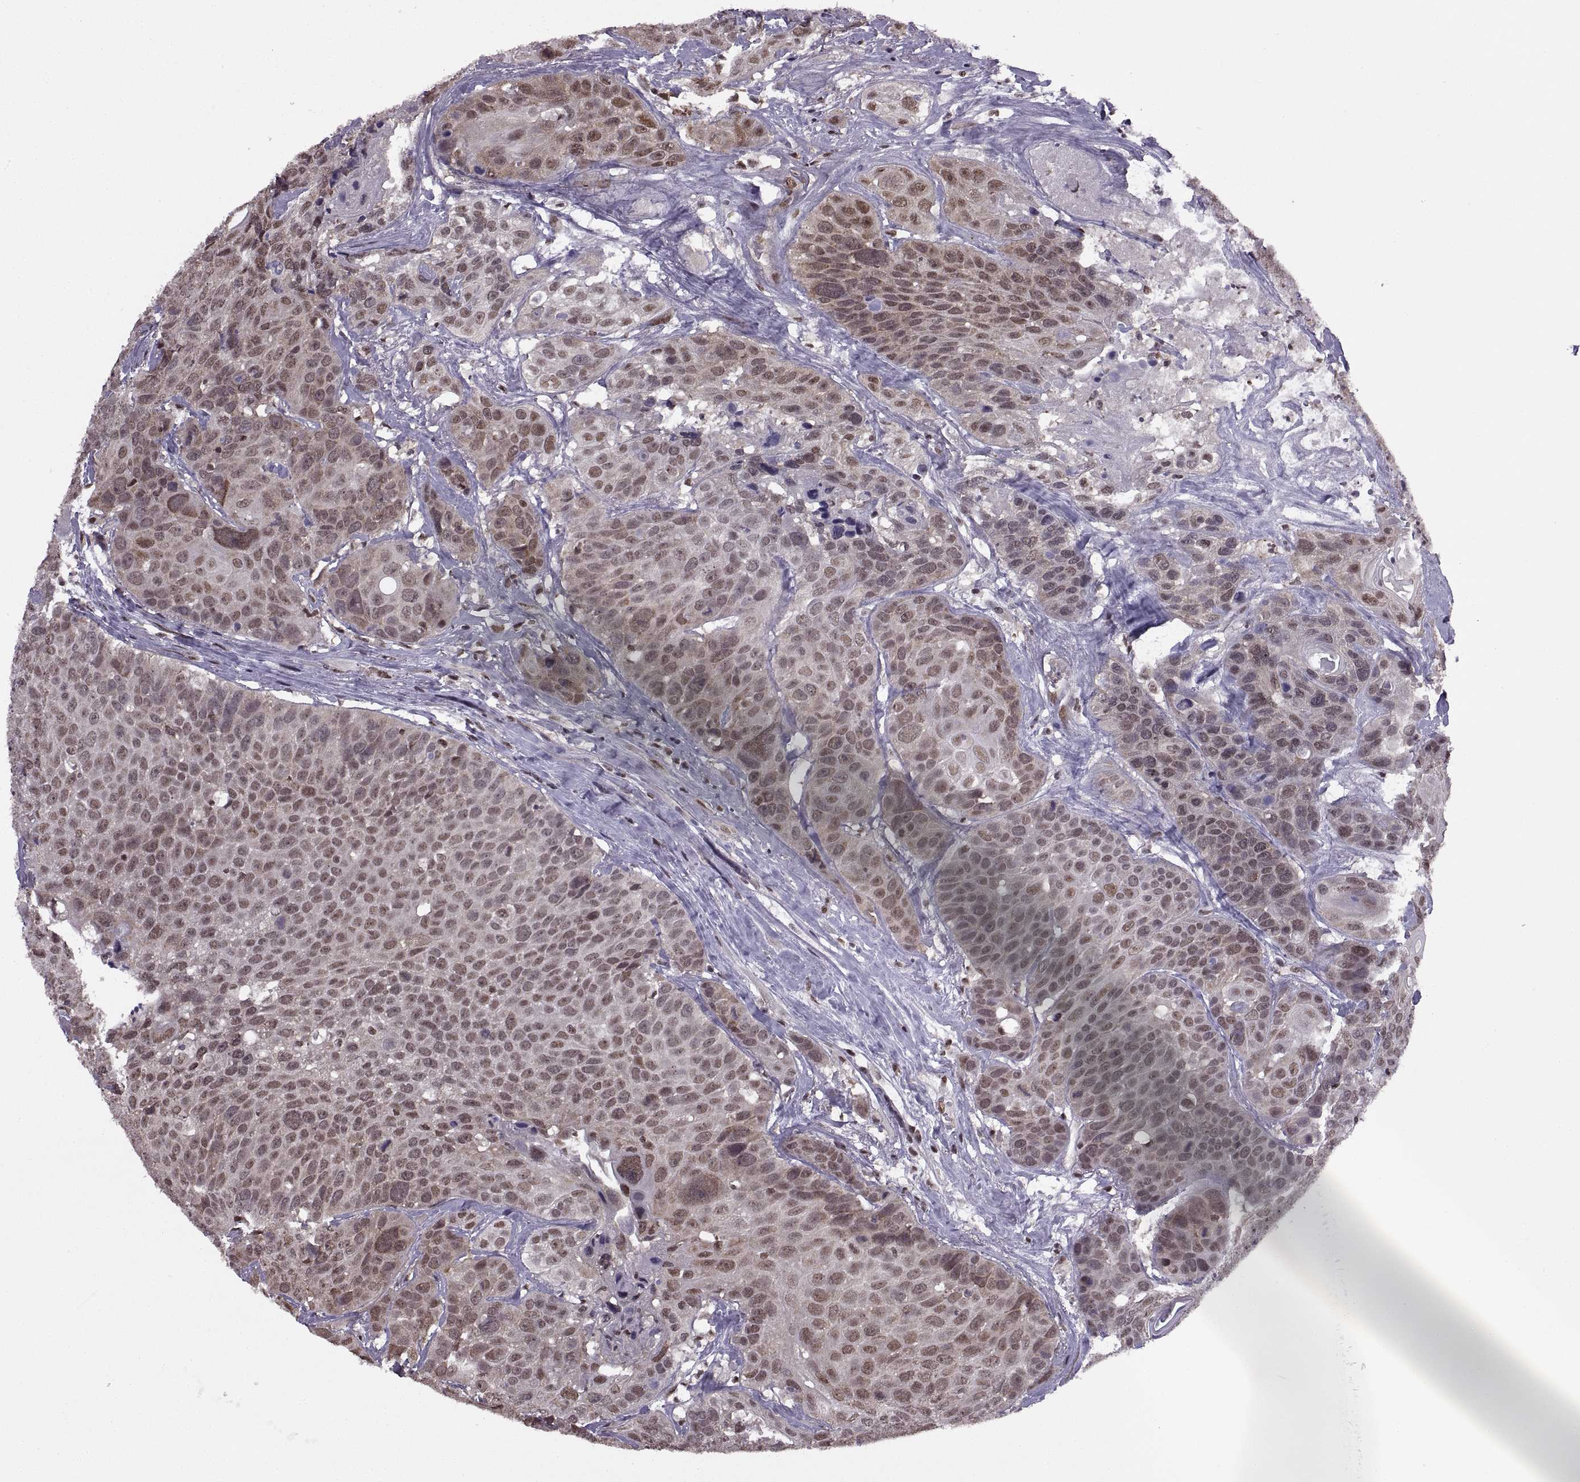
{"staining": {"intensity": "weak", "quantity": ">75%", "location": "nuclear"}, "tissue": "head and neck cancer", "cell_type": "Tumor cells", "image_type": "cancer", "snomed": [{"axis": "morphology", "description": "Squamous cell carcinoma, NOS"}, {"axis": "topography", "description": "Oral tissue"}, {"axis": "topography", "description": "Head-Neck"}], "caption": "Immunohistochemical staining of human squamous cell carcinoma (head and neck) displays low levels of weak nuclear staining in about >75% of tumor cells.", "gene": "INTS3", "patient": {"sex": "male", "age": 56}}